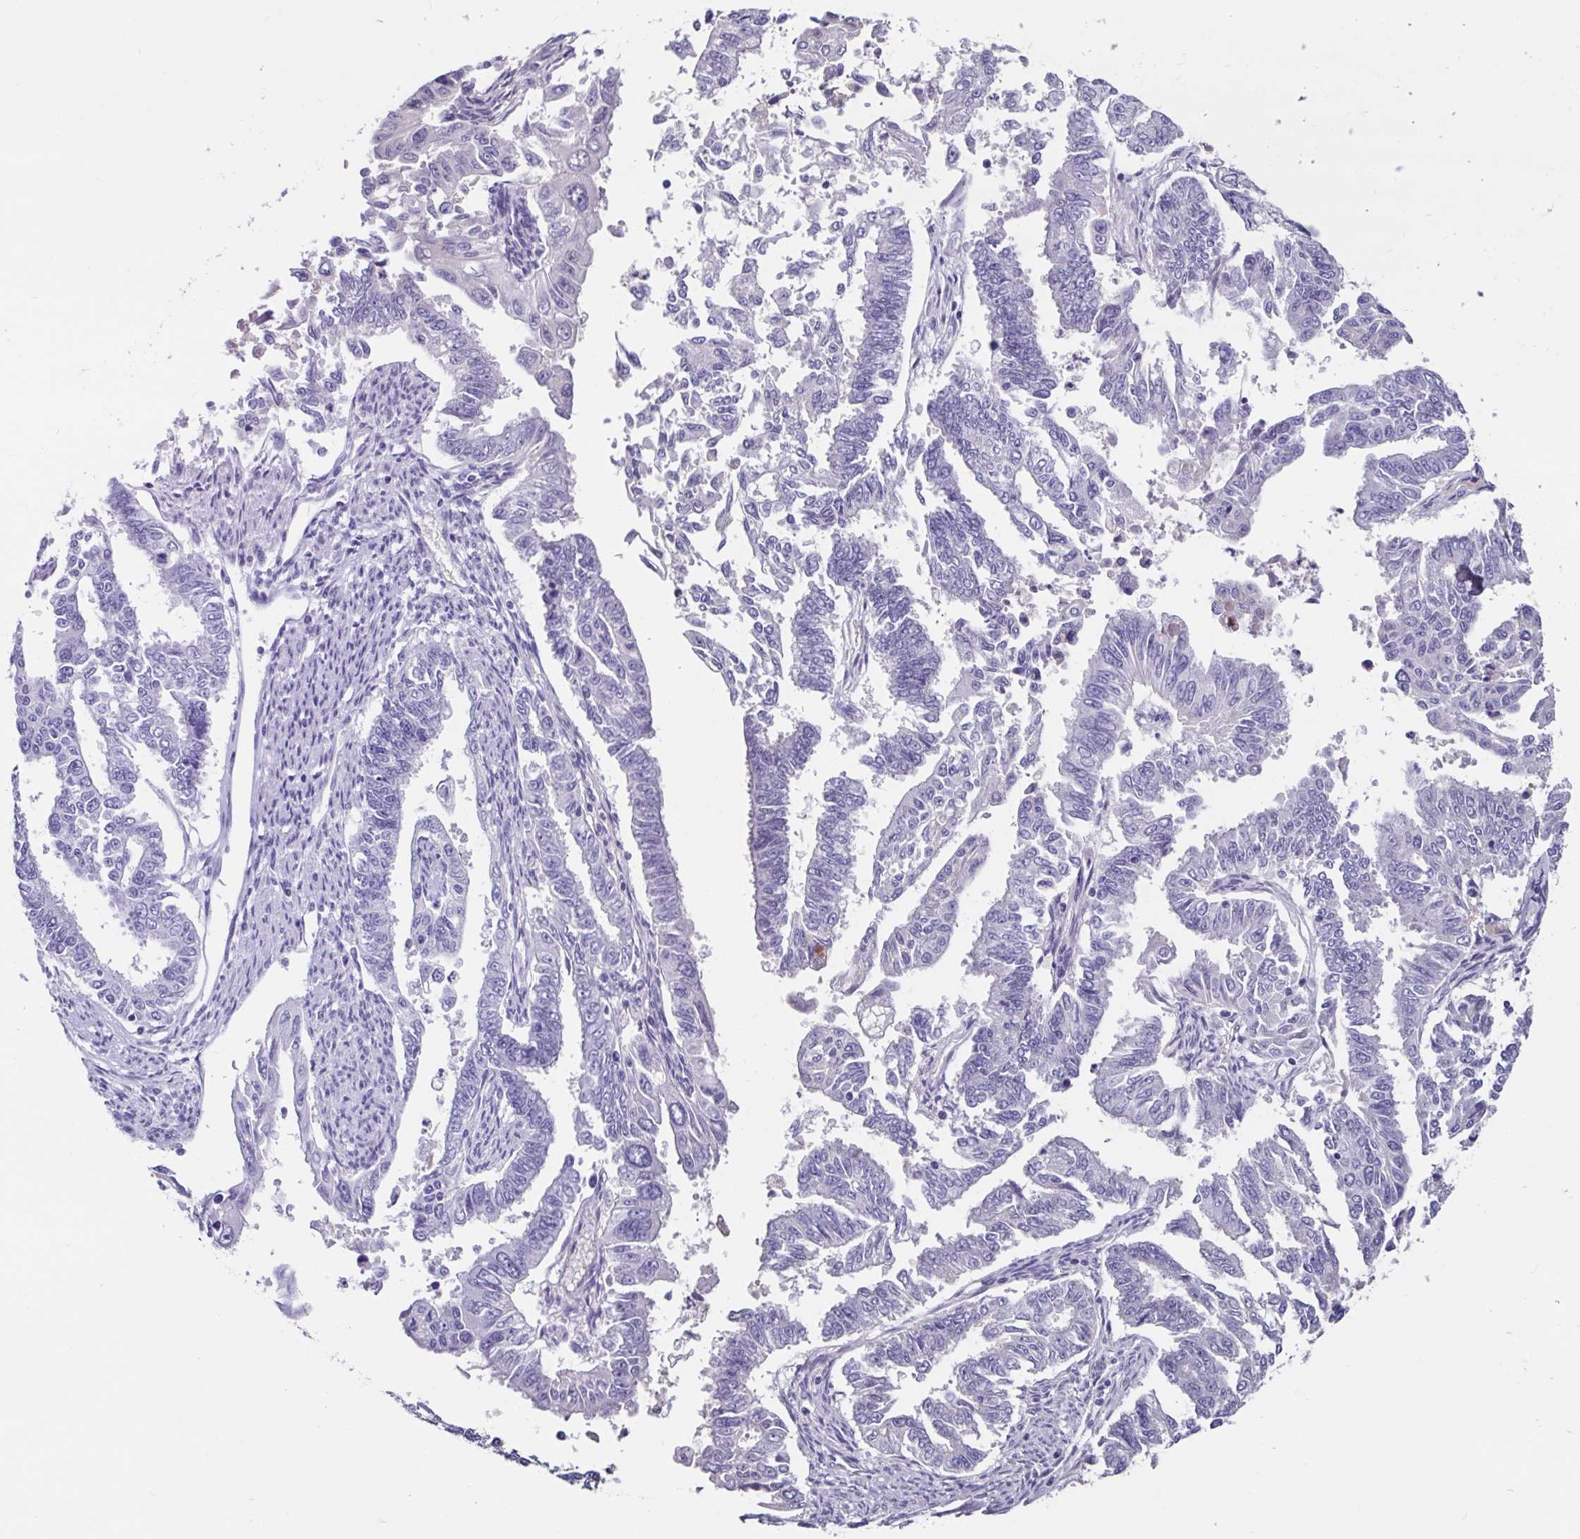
{"staining": {"intensity": "negative", "quantity": "none", "location": "none"}, "tissue": "endometrial cancer", "cell_type": "Tumor cells", "image_type": "cancer", "snomed": [{"axis": "morphology", "description": "Adenocarcinoma, NOS"}, {"axis": "topography", "description": "Uterus"}], "caption": "This is a histopathology image of IHC staining of endometrial cancer, which shows no staining in tumor cells.", "gene": "SCG3", "patient": {"sex": "female", "age": 59}}